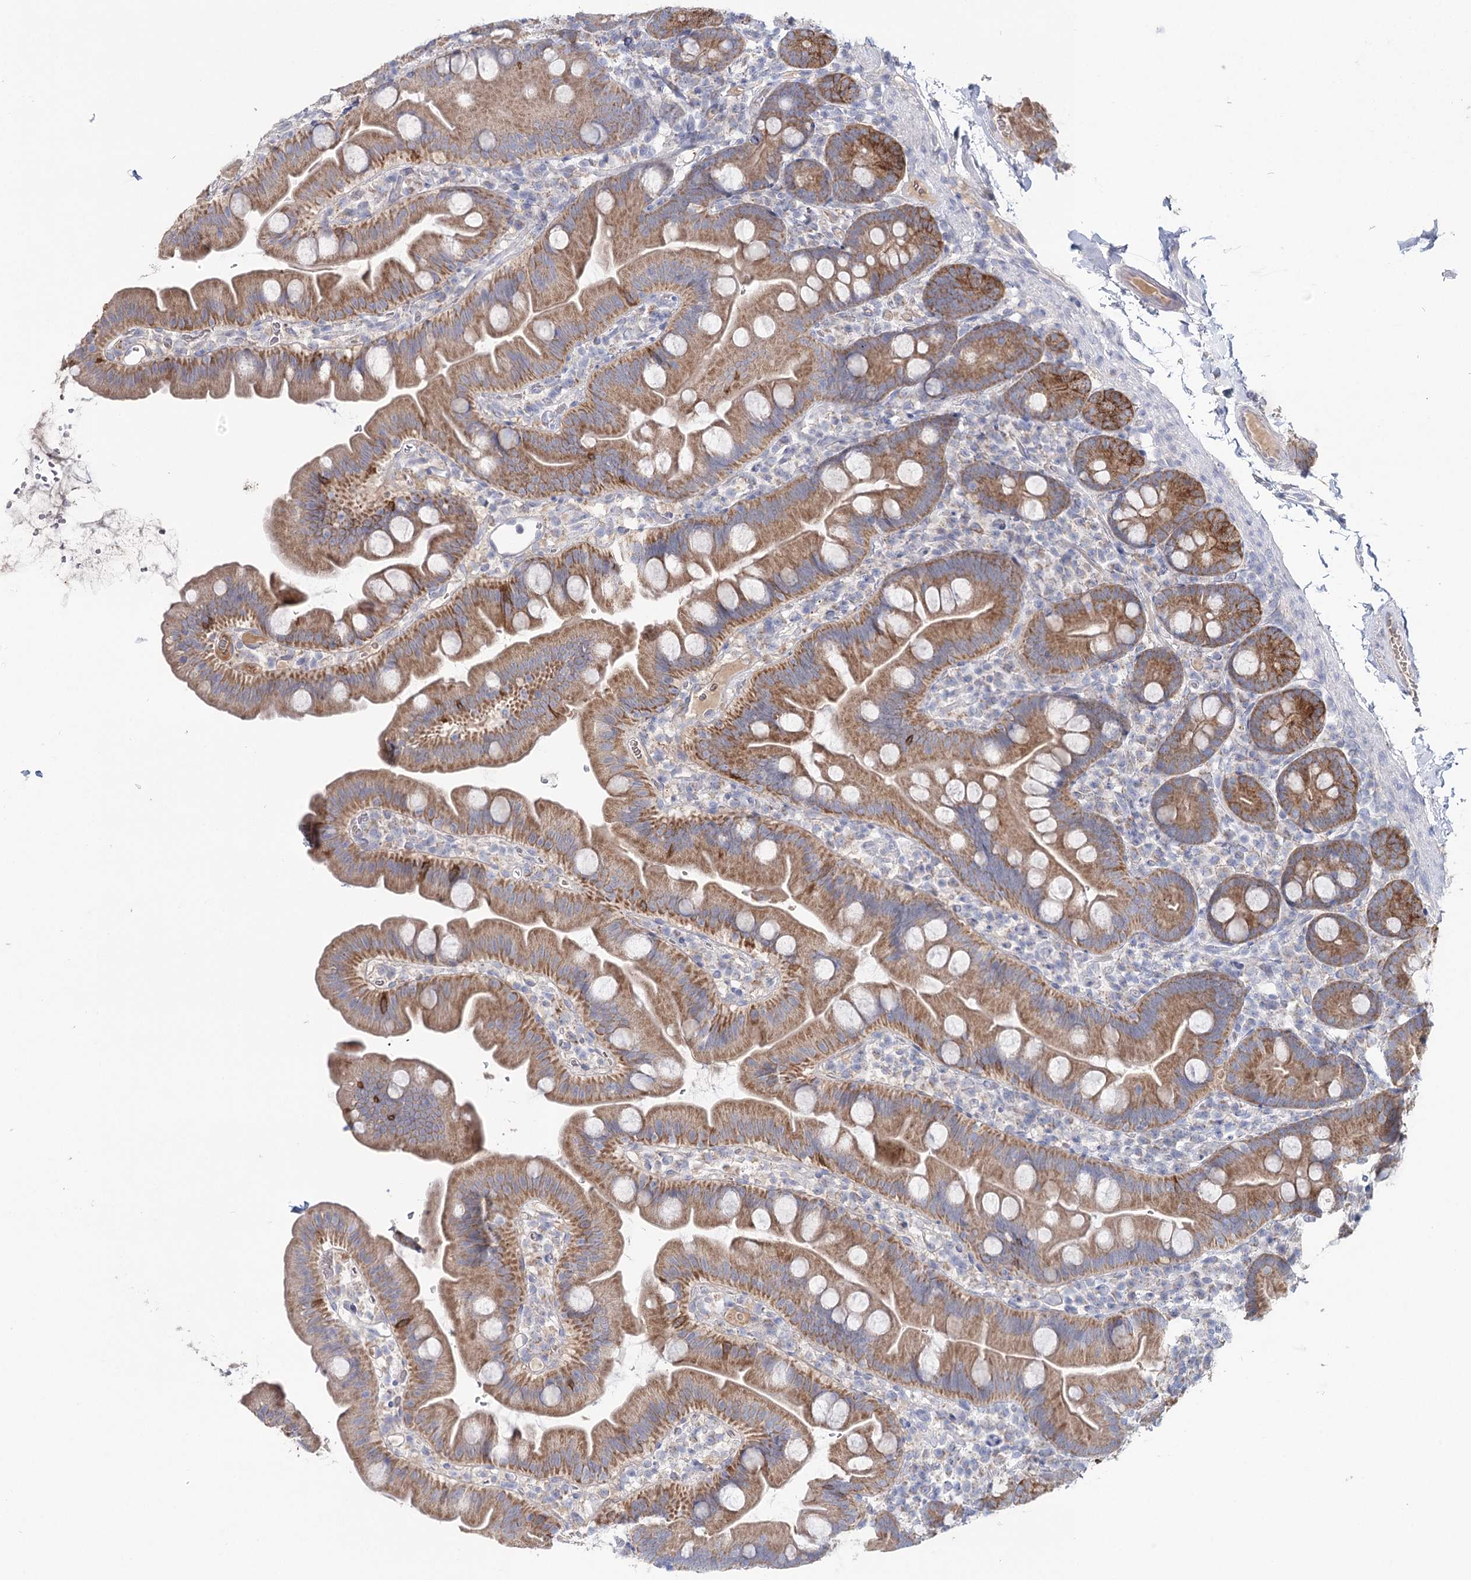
{"staining": {"intensity": "moderate", "quantity": "25%-75%", "location": "cytoplasmic/membranous"}, "tissue": "small intestine", "cell_type": "Glandular cells", "image_type": "normal", "snomed": [{"axis": "morphology", "description": "Normal tissue, NOS"}, {"axis": "topography", "description": "Small intestine"}], "caption": "IHC staining of benign small intestine, which displays medium levels of moderate cytoplasmic/membranous positivity in approximately 25%-75% of glandular cells indicating moderate cytoplasmic/membranous protein staining. The staining was performed using DAB (3,3'-diaminobenzidine) (brown) for protein detection and nuclei were counterstained in hematoxylin (blue).", "gene": "ARHGAP44", "patient": {"sex": "female", "age": 68}}